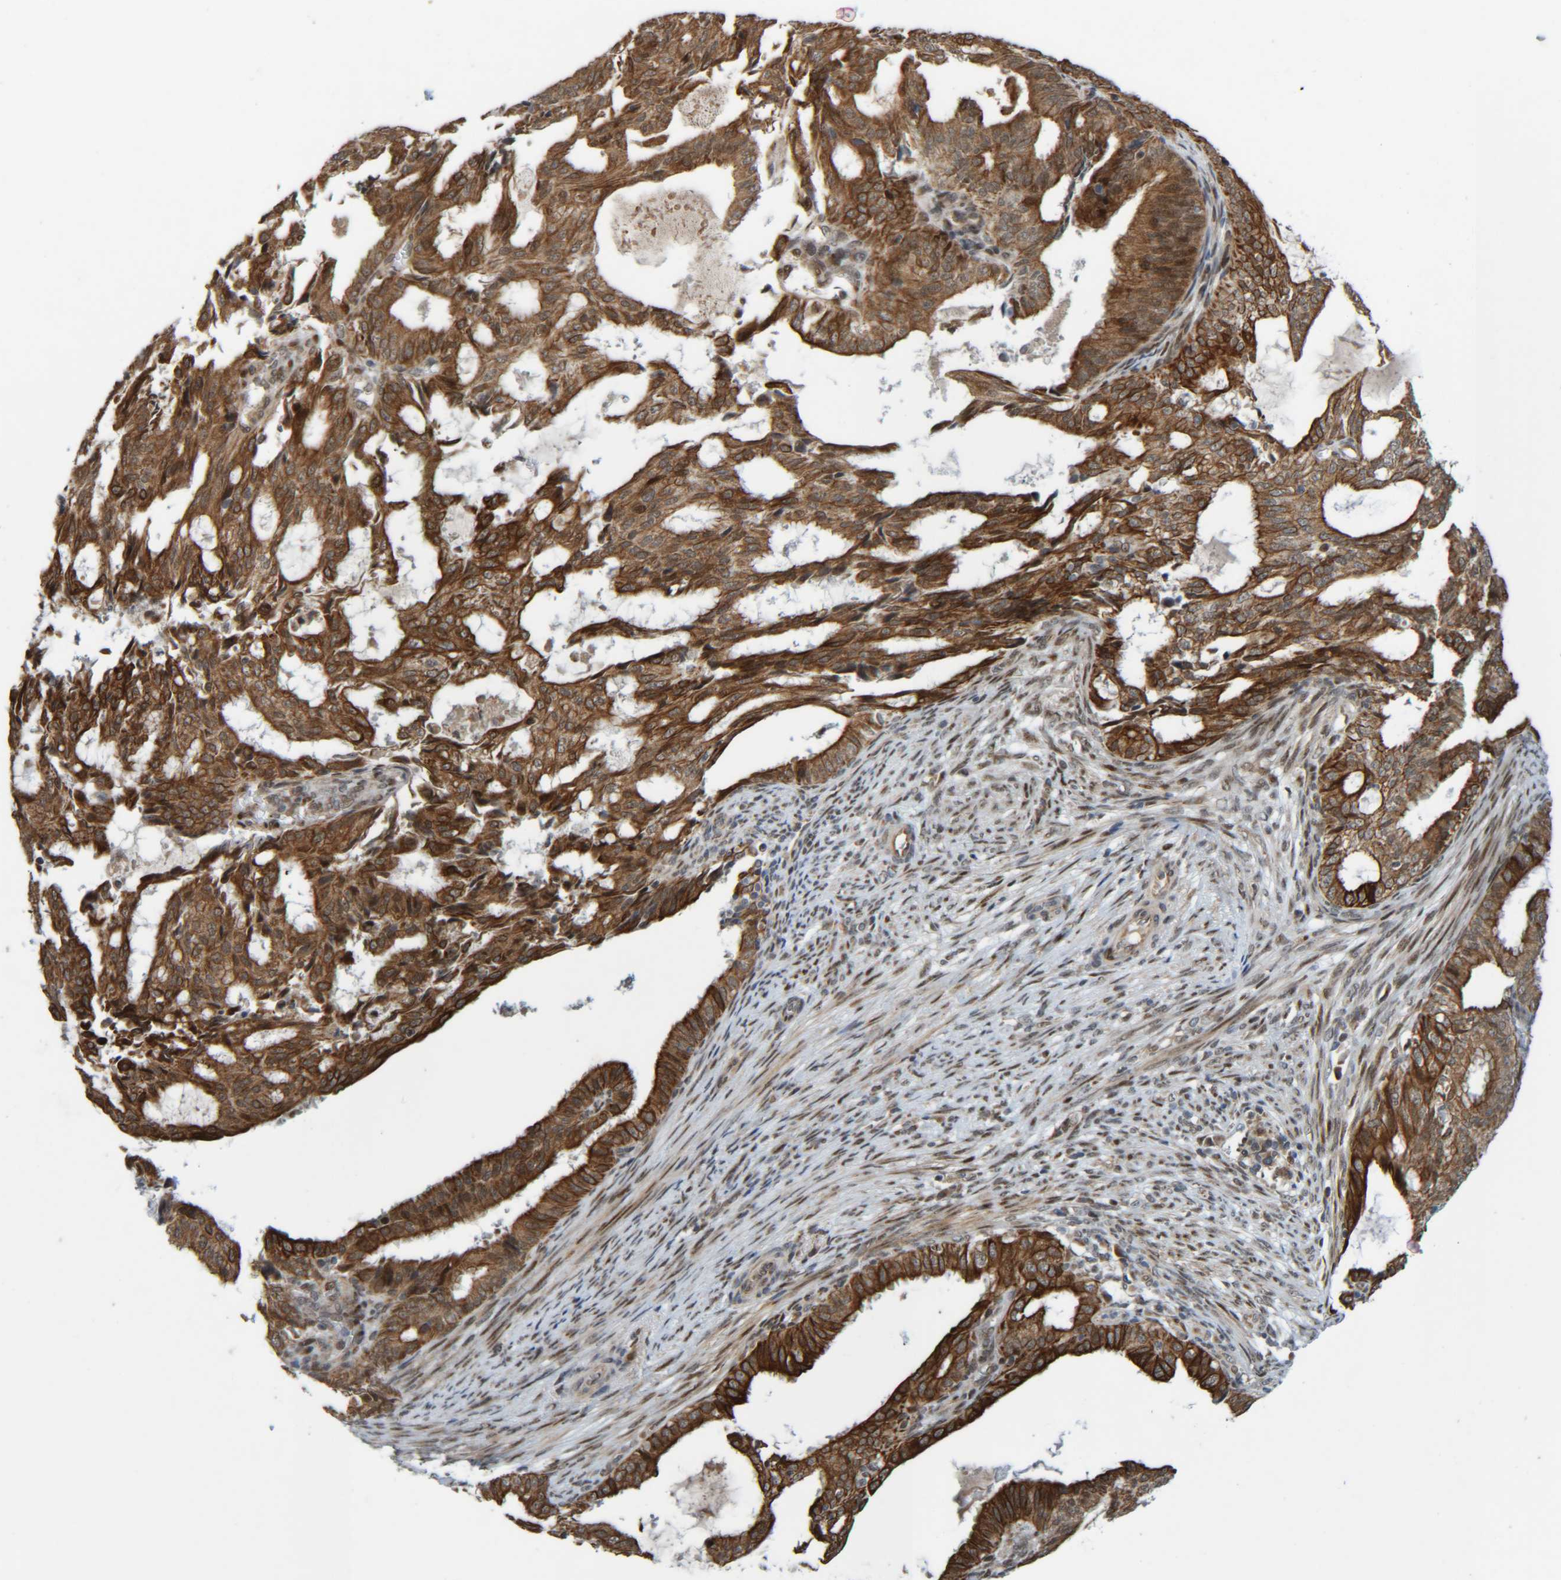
{"staining": {"intensity": "strong", "quantity": ">75%", "location": "cytoplasmic/membranous"}, "tissue": "endometrial cancer", "cell_type": "Tumor cells", "image_type": "cancer", "snomed": [{"axis": "morphology", "description": "Adenocarcinoma, NOS"}, {"axis": "topography", "description": "Endometrium"}], "caption": "Human endometrial cancer stained with a protein marker reveals strong staining in tumor cells.", "gene": "CCDC57", "patient": {"sex": "female", "age": 58}}